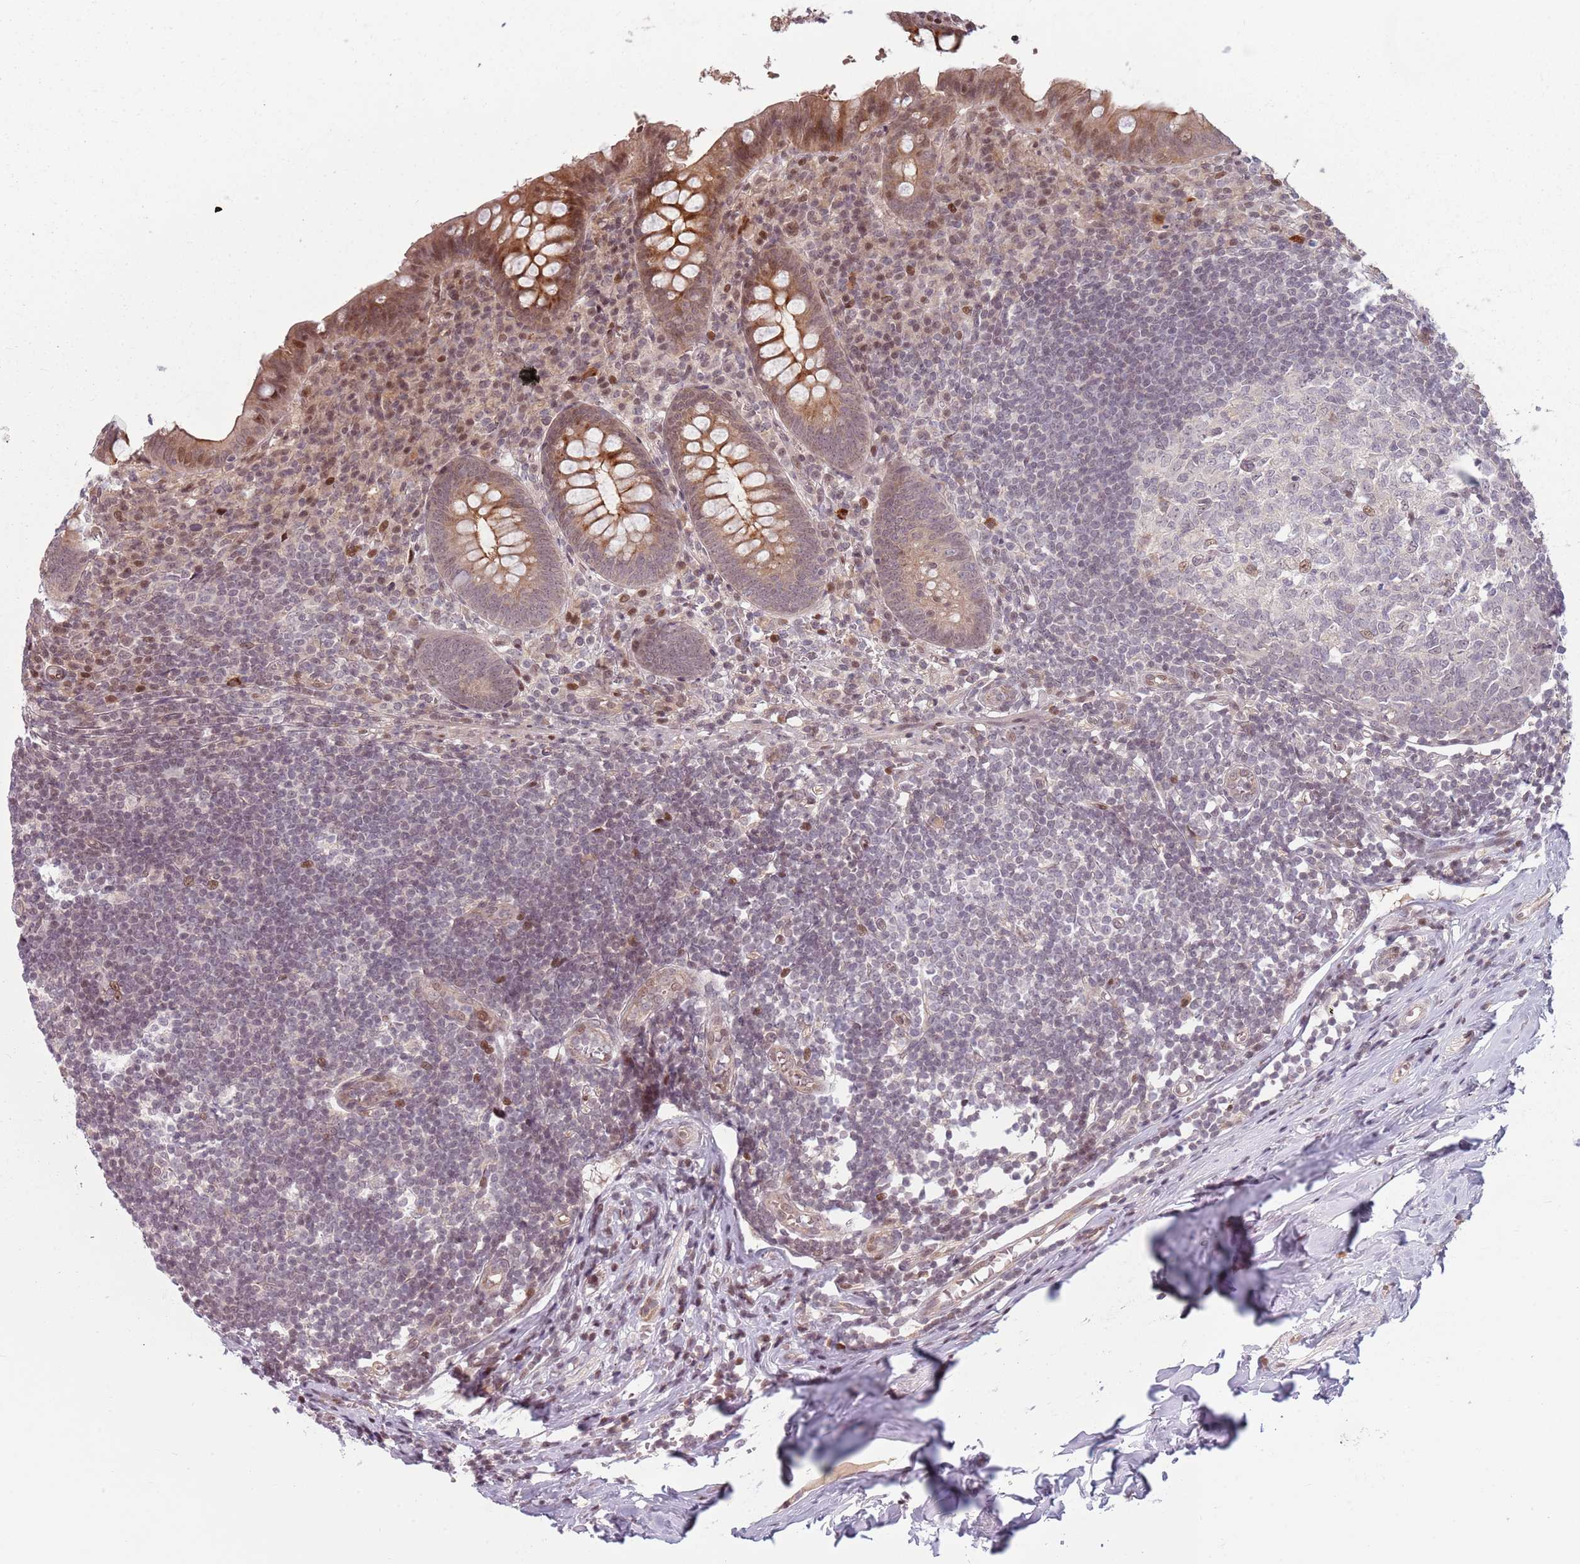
{"staining": {"intensity": "moderate", "quantity": ">75%", "location": "cytoplasmic/membranous,nuclear"}, "tissue": "appendix", "cell_type": "Glandular cells", "image_type": "normal", "snomed": [{"axis": "morphology", "description": "Normal tissue, NOS"}, {"axis": "topography", "description": "Appendix"}], "caption": "Immunohistochemistry (IHC) histopathology image of benign human appendix stained for a protein (brown), which exhibits medium levels of moderate cytoplasmic/membranous,nuclear staining in approximately >75% of glandular cells.", "gene": "ADGRG1", "patient": {"sex": "female", "age": 51}}